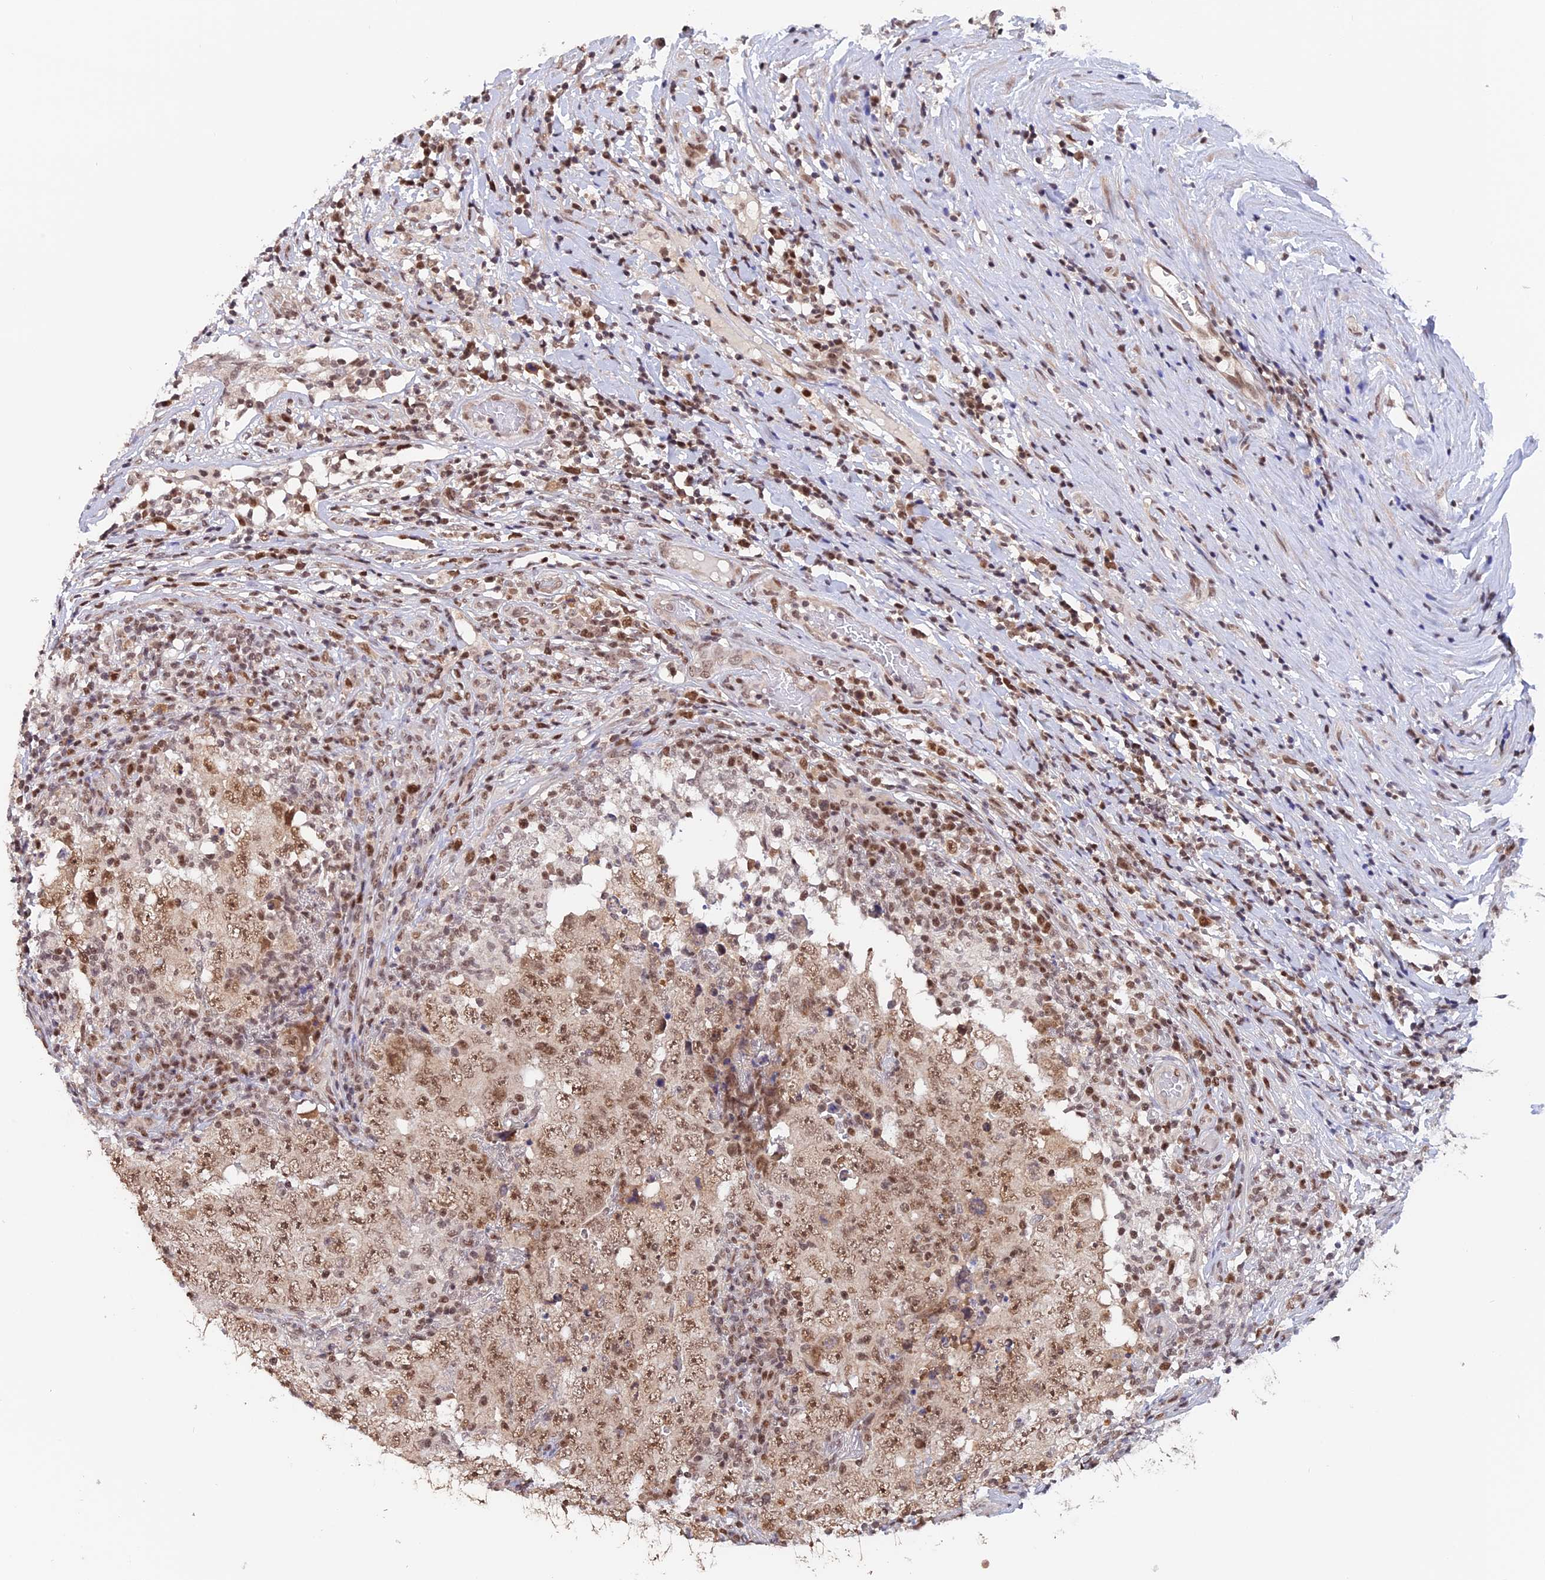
{"staining": {"intensity": "moderate", "quantity": ">75%", "location": "nuclear"}, "tissue": "testis cancer", "cell_type": "Tumor cells", "image_type": "cancer", "snomed": [{"axis": "morphology", "description": "Carcinoma, Embryonal, NOS"}, {"axis": "topography", "description": "Testis"}], "caption": "Embryonal carcinoma (testis) stained for a protein (brown) demonstrates moderate nuclear positive positivity in approximately >75% of tumor cells.", "gene": "RFC5", "patient": {"sex": "male", "age": 26}}